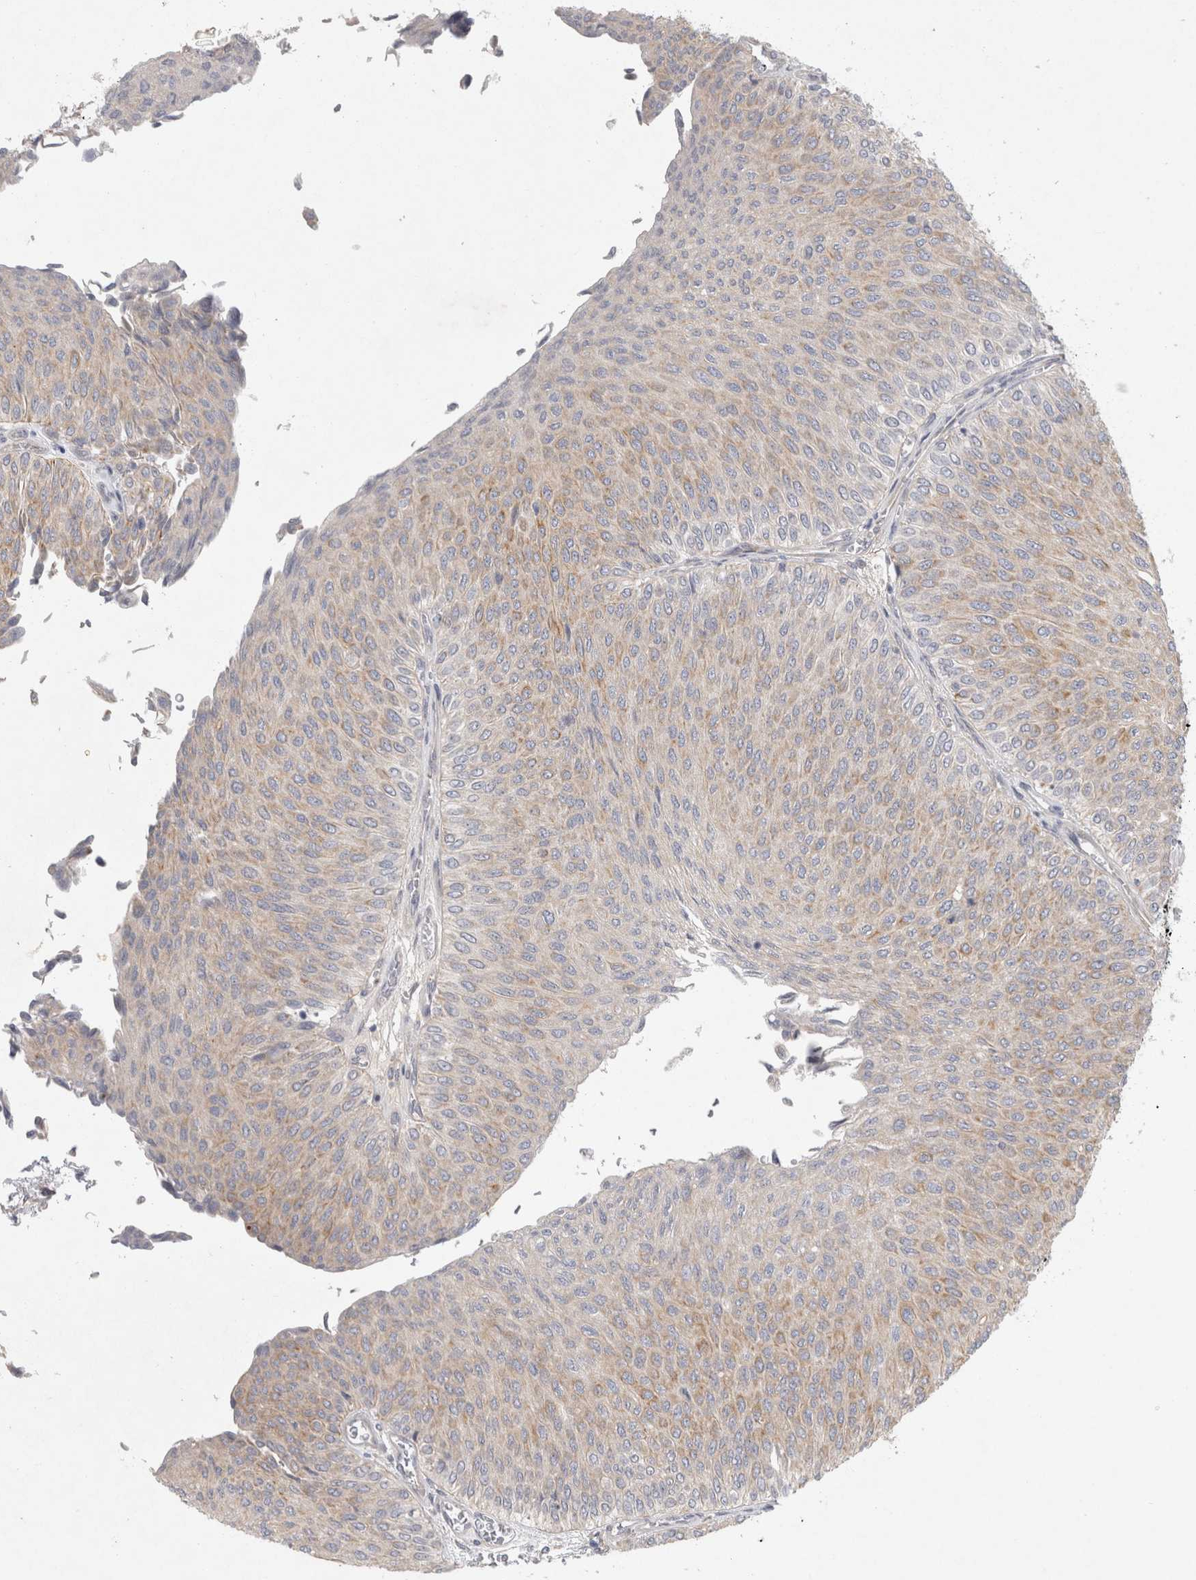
{"staining": {"intensity": "weak", "quantity": ">75%", "location": "cytoplasmic/membranous"}, "tissue": "urothelial cancer", "cell_type": "Tumor cells", "image_type": "cancer", "snomed": [{"axis": "morphology", "description": "Urothelial carcinoma, Low grade"}, {"axis": "topography", "description": "Urinary bladder"}], "caption": "IHC image of neoplastic tissue: human low-grade urothelial carcinoma stained using IHC reveals low levels of weak protein expression localized specifically in the cytoplasmic/membranous of tumor cells, appearing as a cytoplasmic/membranous brown color.", "gene": "BZW2", "patient": {"sex": "male", "age": 78}}